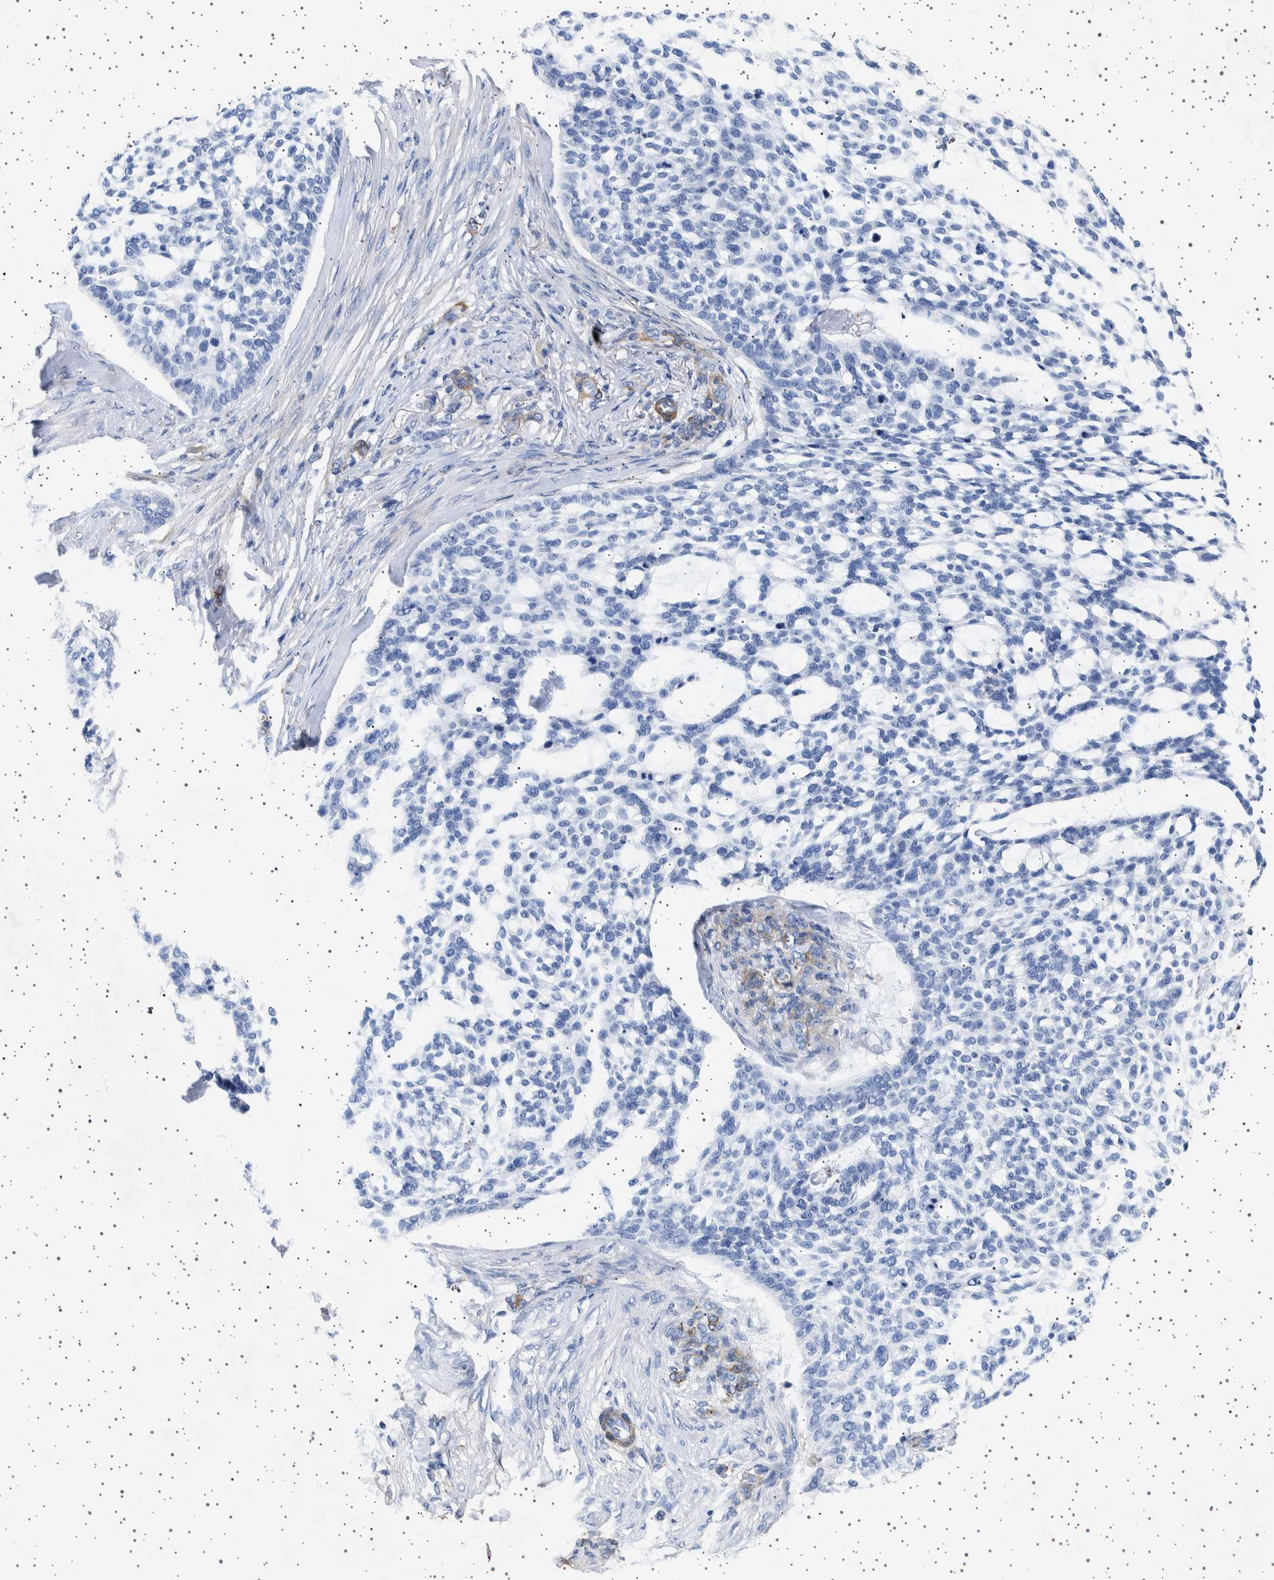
{"staining": {"intensity": "negative", "quantity": "none", "location": "none"}, "tissue": "skin cancer", "cell_type": "Tumor cells", "image_type": "cancer", "snomed": [{"axis": "morphology", "description": "Basal cell carcinoma"}, {"axis": "topography", "description": "Skin"}], "caption": "Basal cell carcinoma (skin) was stained to show a protein in brown. There is no significant positivity in tumor cells.", "gene": "SEPTIN4", "patient": {"sex": "female", "age": 64}}